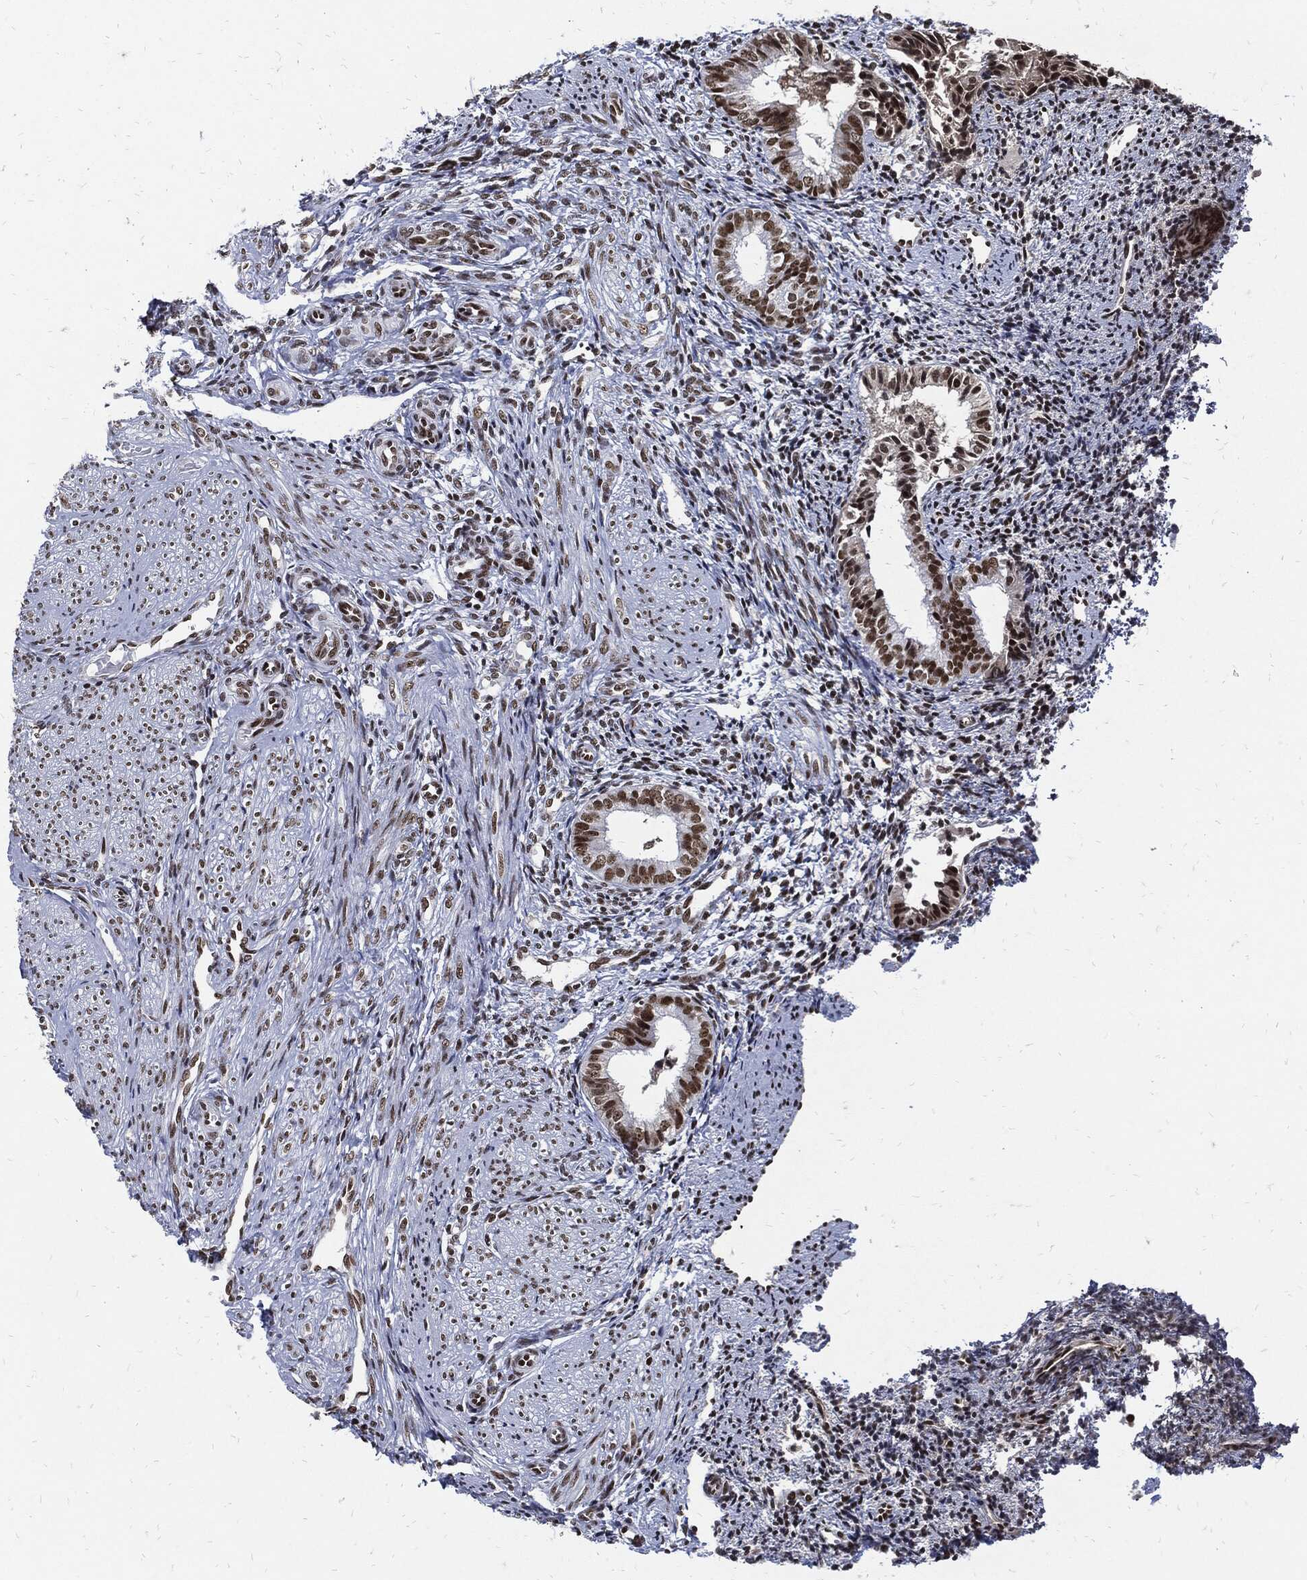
{"staining": {"intensity": "moderate", "quantity": ">75%", "location": "nuclear"}, "tissue": "endometrium", "cell_type": "Cells in endometrial stroma", "image_type": "normal", "snomed": [{"axis": "morphology", "description": "Normal tissue, NOS"}, {"axis": "topography", "description": "Endometrium"}], "caption": "The image reveals staining of benign endometrium, revealing moderate nuclear protein expression (brown color) within cells in endometrial stroma.", "gene": "TERF2", "patient": {"sex": "female", "age": 47}}